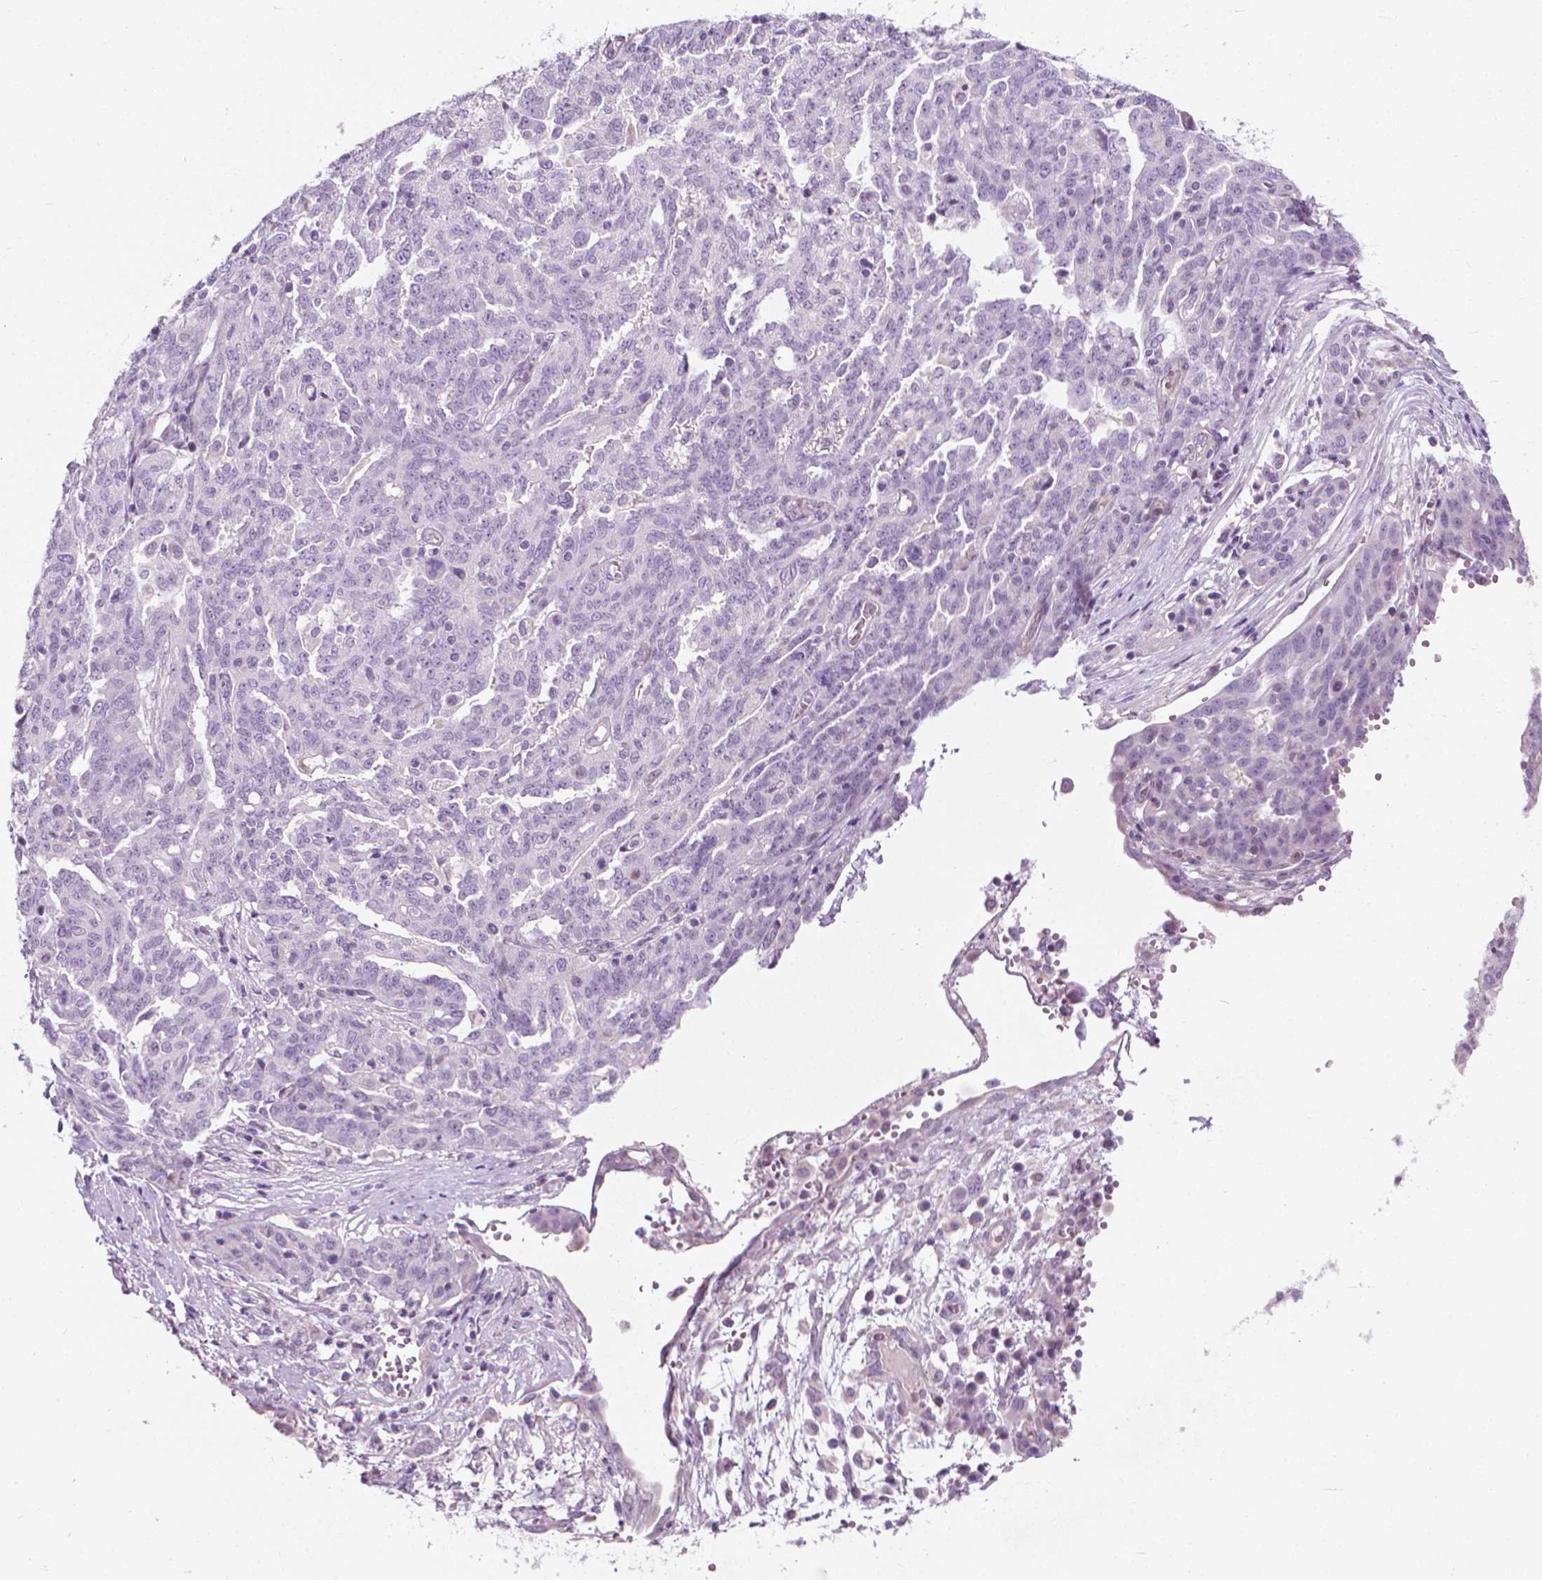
{"staining": {"intensity": "negative", "quantity": "none", "location": "none"}, "tissue": "ovarian cancer", "cell_type": "Tumor cells", "image_type": "cancer", "snomed": [{"axis": "morphology", "description": "Cystadenocarcinoma, serous, NOS"}, {"axis": "topography", "description": "Ovary"}], "caption": "High magnification brightfield microscopy of serous cystadenocarcinoma (ovarian) stained with DAB (3,3'-diaminobenzidine) (brown) and counterstained with hematoxylin (blue): tumor cells show no significant staining.", "gene": "KRT73", "patient": {"sex": "female", "age": 67}}